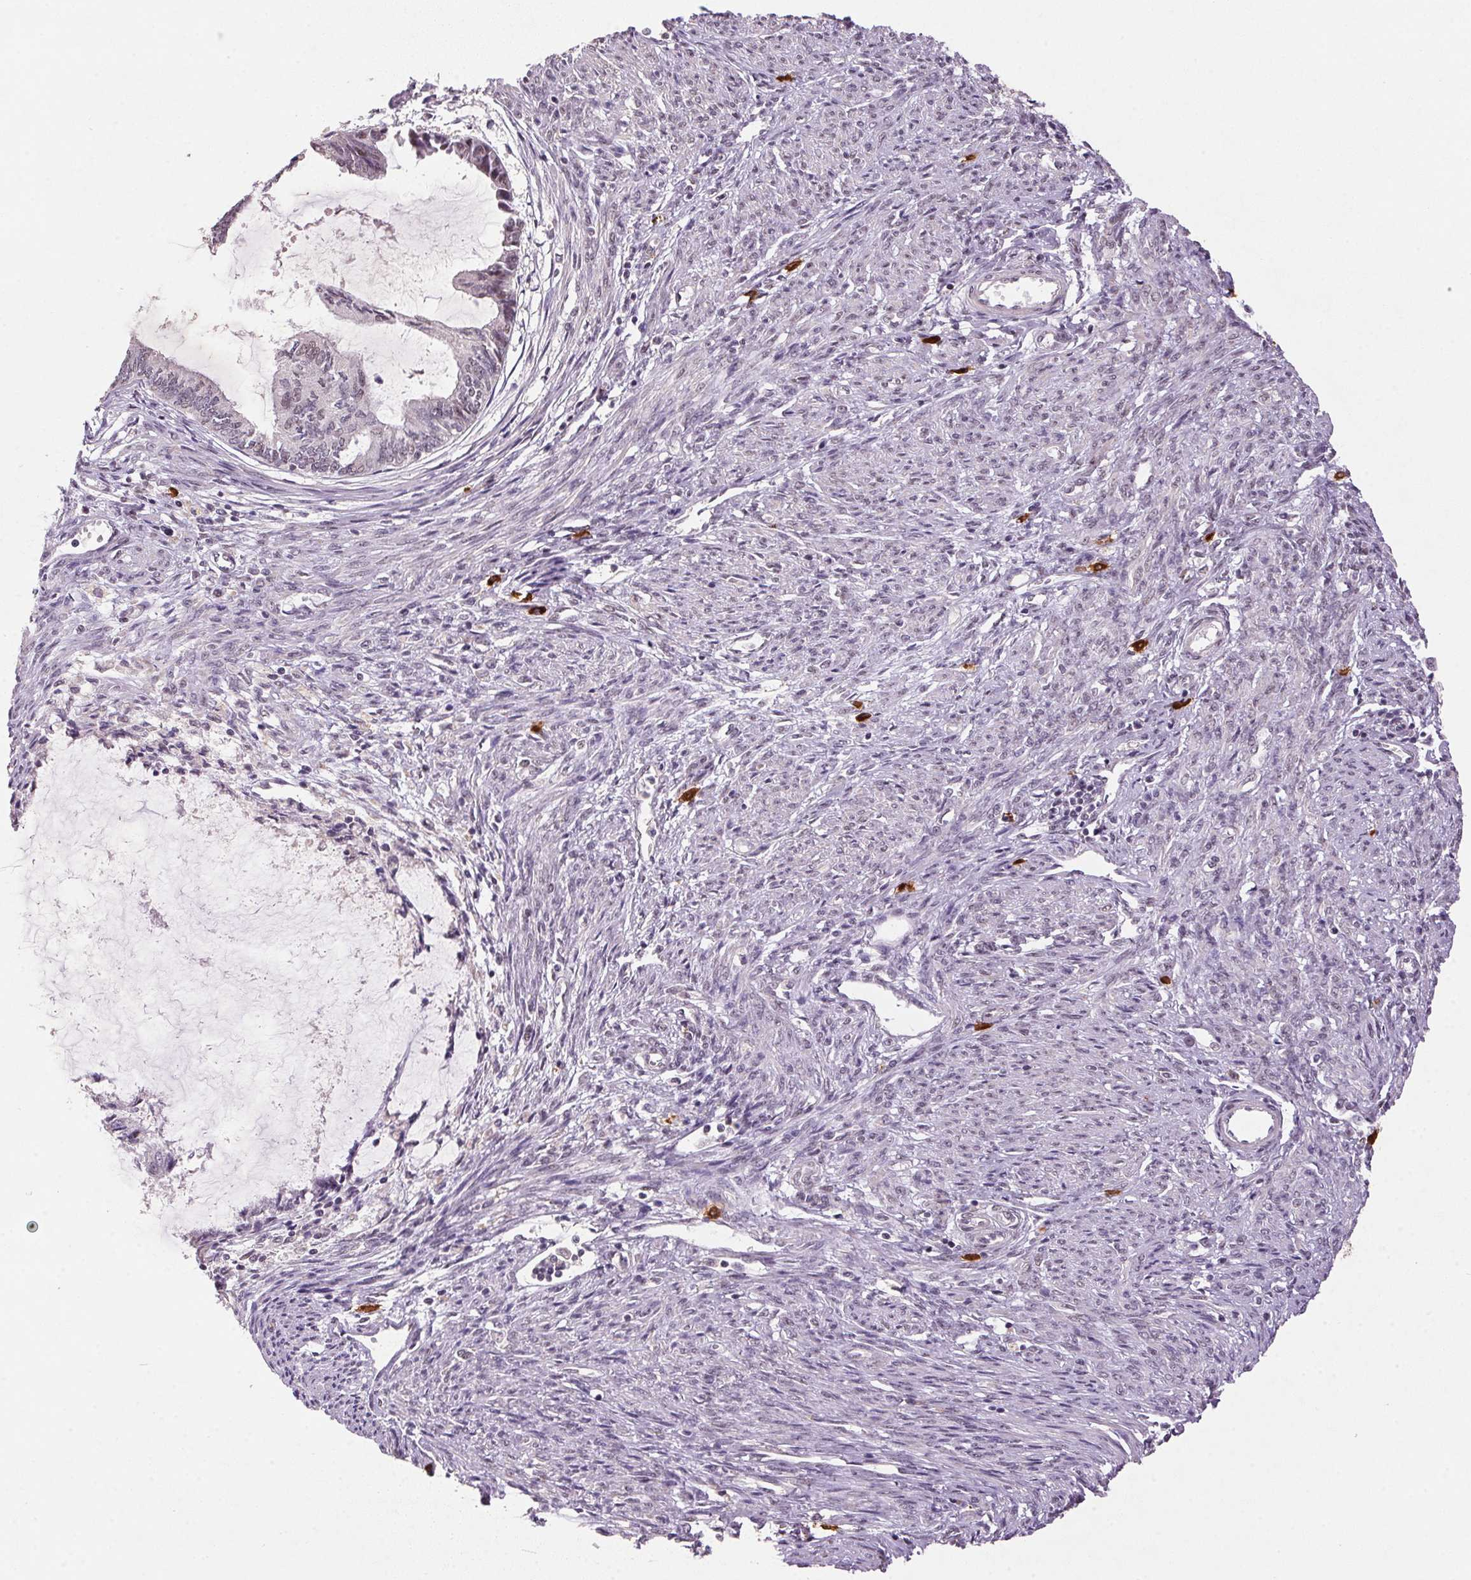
{"staining": {"intensity": "negative", "quantity": "none", "location": "none"}, "tissue": "endometrial cancer", "cell_type": "Tumor cells", "image_type": "cancer", "snomed": [{"axis": "morphology", "description": "Adenocarcinoma, NOS"}, {"axis": "topography", "description": "Endometrium"}], "caption": "A micrograph of endometrial cancer (adenocarcinoma) stained for a protein reveals no brown staining in tumor cells. The staining was performed using DAB to visualize the protein expression in brown, while the nuclei were stained in blue with hematoxylin (Magnification: 20x).", "gene": "ZBTB4", "patient": {"sex": "female", "age": 86}}